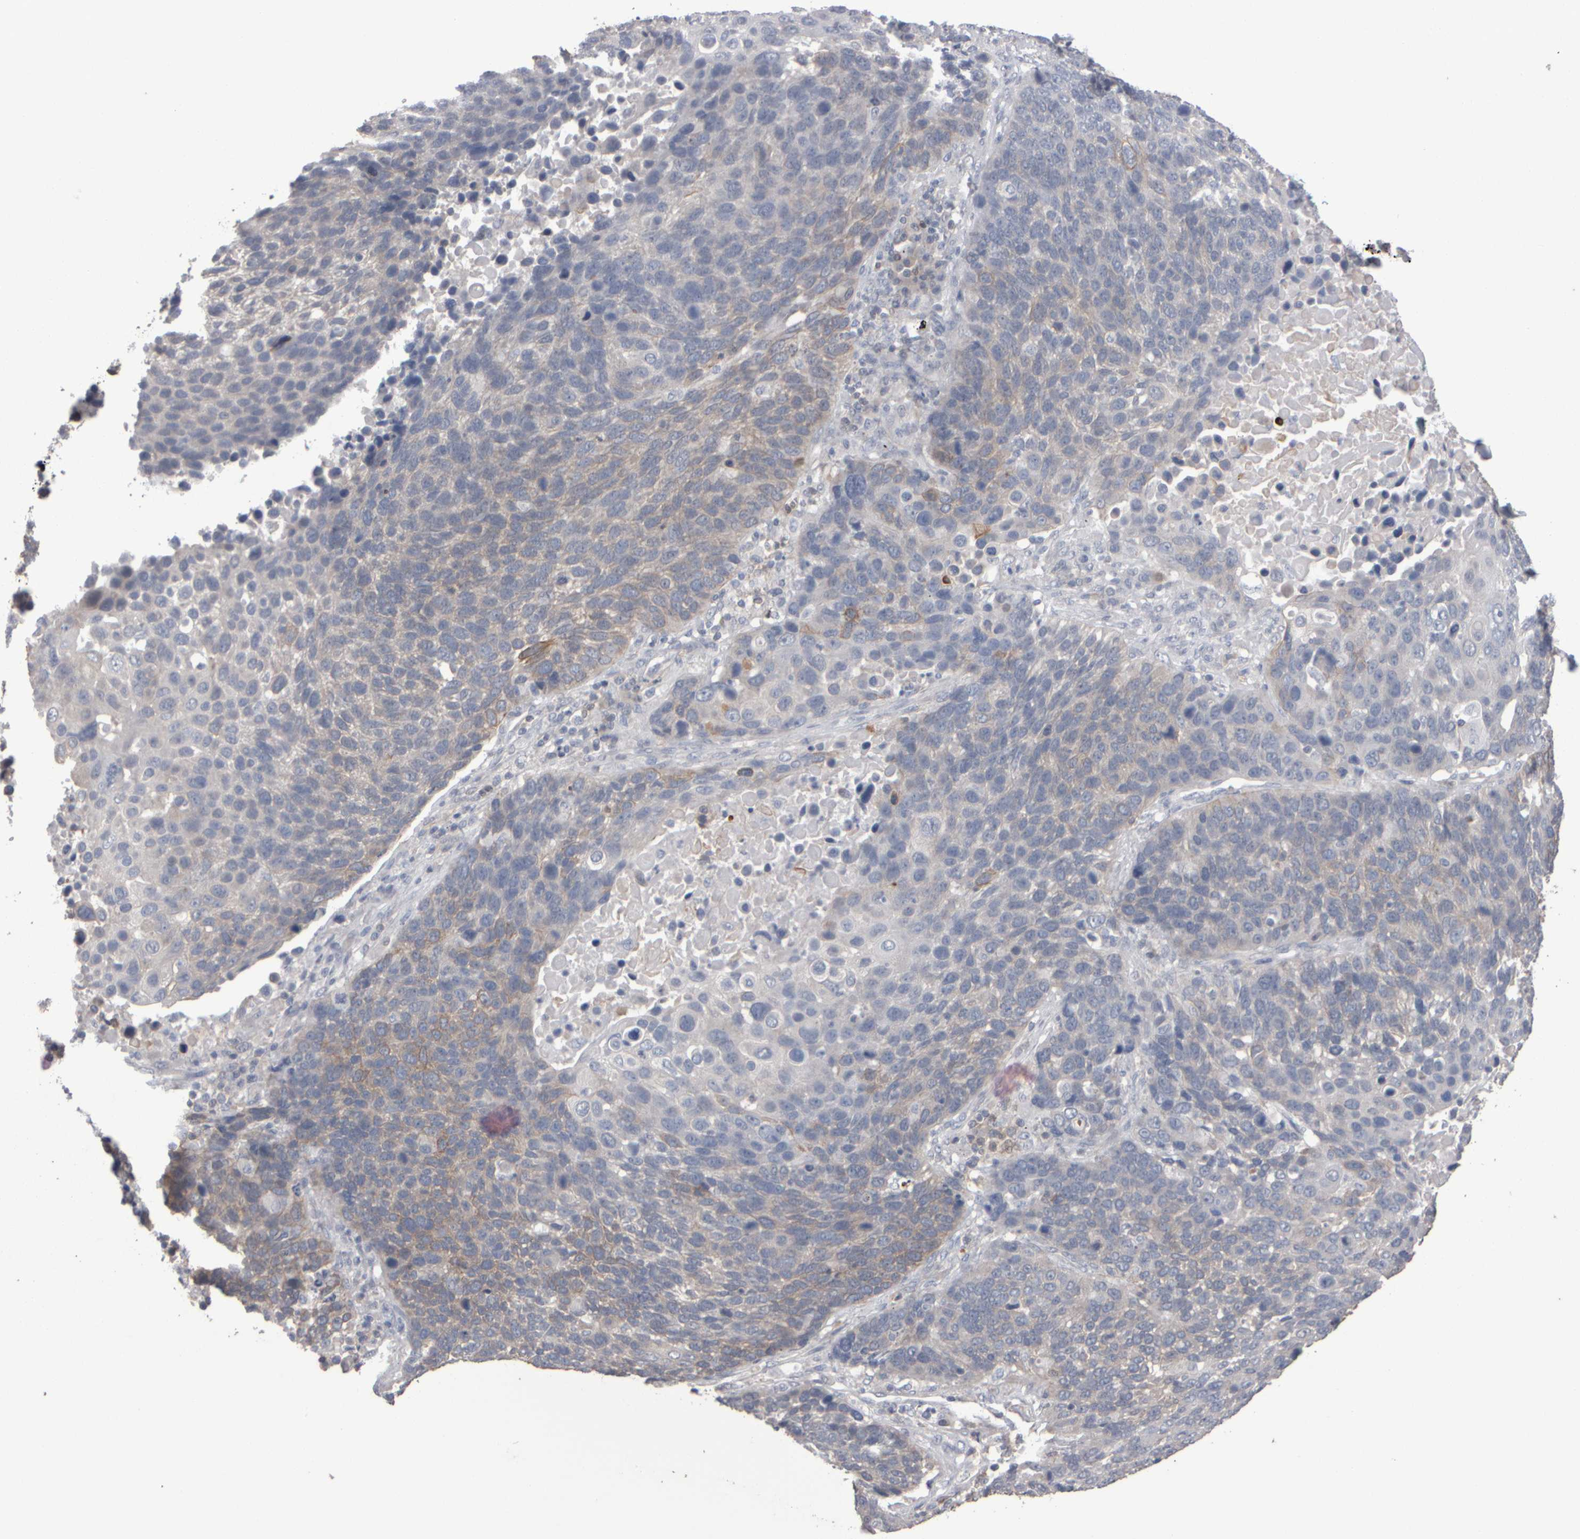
{"staining": {"intensity": "weak", "quantity": "<25%", "location": "cytoplasmic/membranous"}, "tissue": "lung cancer", "cell_type": "Tumor cells", "image_type": "cancer", "snomed": [{"axis": "morphology", "description": "Squamous cell carcinoma, NOS"}, {"axis": "topography", "description": "Lung"}], "caption": "A photomicrograph of squamous cell carcinoma (lung) stained for a protein shows no brown staining in tumor cells.", "gene": "EPHX2", "patient": {"sex": "male", "age": 66}}